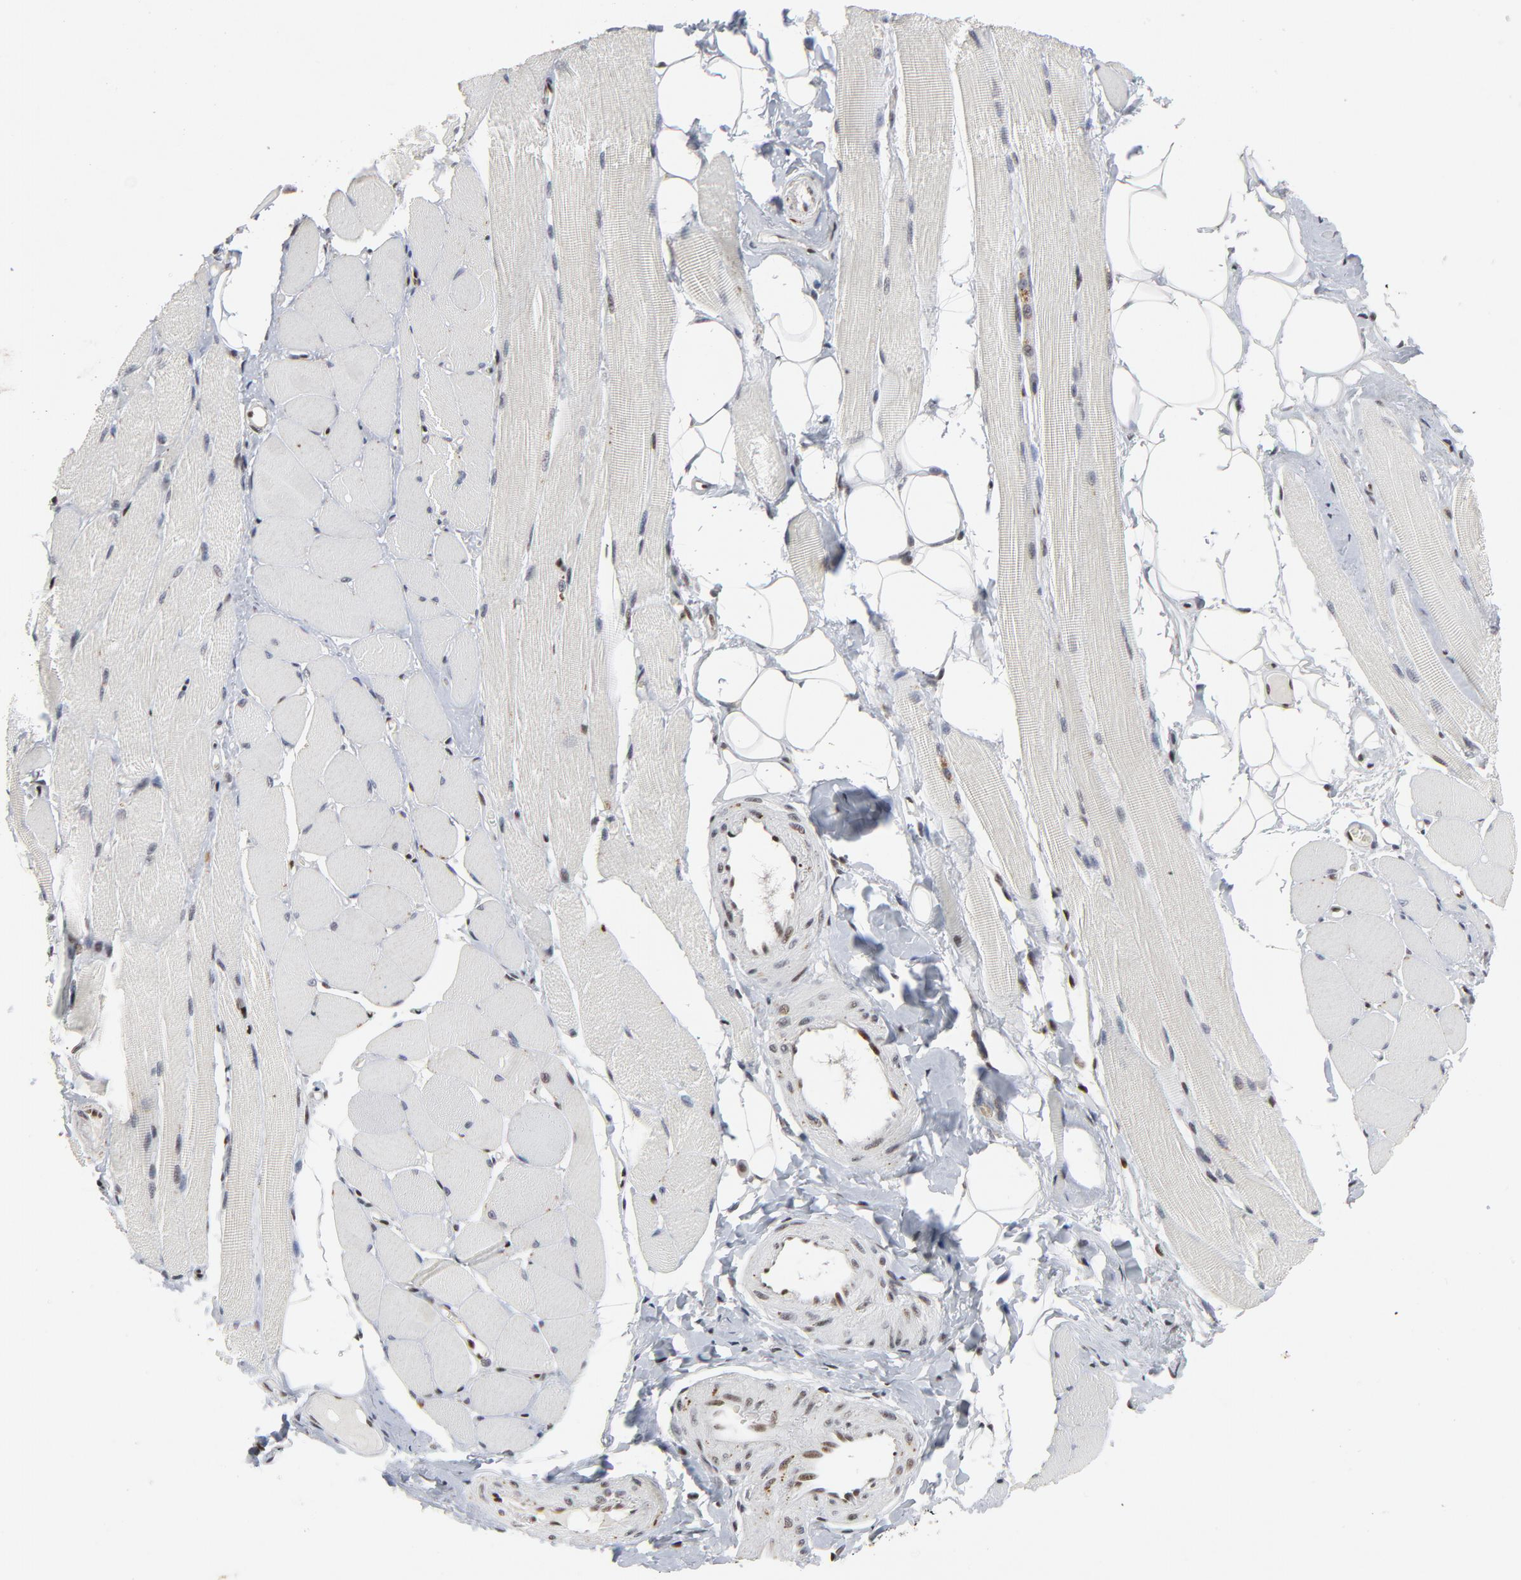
{"staining": {"intensity": "negative", "quantity": "none", "location": "none"}, "tissue": "skeletal muscle", "cell_type": "Myocytes", "image_type": "normal", "snomed": [{"axis": "morphology", "description": "Normal tissue, NOS"}, {"axis": "topography", "description": "Skeletal muscle"}, {"axis": "topography", "description": "Peripheral nerve tissue"}], "caption": "This image is of unremarkable skeletal muscle stained with IHC to label a protein in brown with the nuclei are counter-stained blue. There is no positivity in myocytes. (Immunohistochemistry, brightfield microscopy, high magnification).", "gene": "GABPA", "patient": {"sex": "female", "age": 84}}